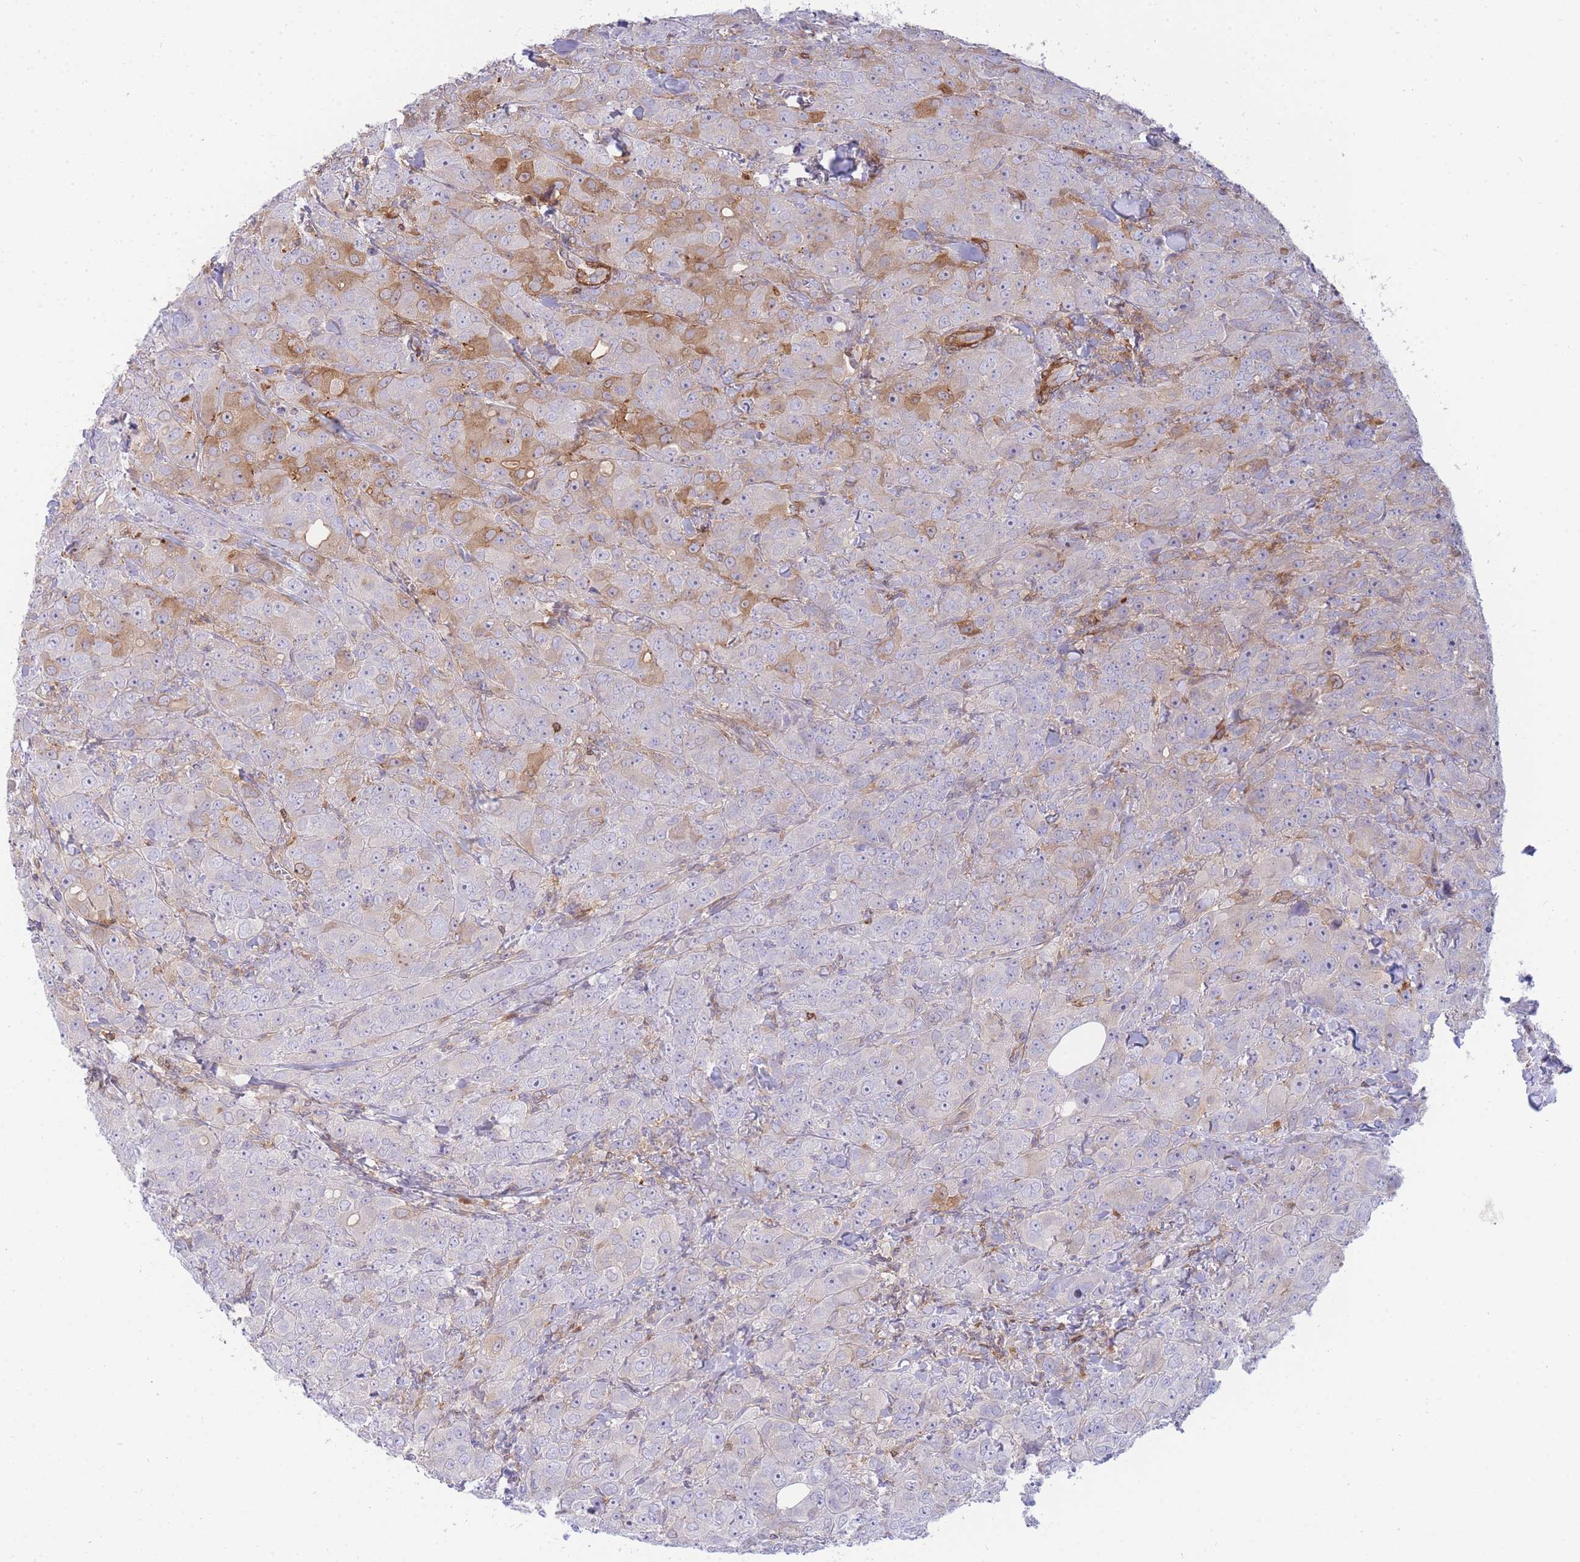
{"staining": {"intensity": "moderate", "quantity": "<25%", "location": "cytoplasmic/membranous"}, "tissue": "breast cancer", "cell_type": "Tumor cells", "image_type": "cancer", "snomed": [{"axis": "morphology", "description": "Duct carcinoma"}, {"axis": "topography", "description": "Breast"}], "caption": "Brown immunohistochemical staining in human infiltrating ductal carcinoma (breast) shows moderate cytoplasmic/membranous expression in approximately <25% of tumor cells.", "gene": "FBN3", "patient": {"sex": "female", "age": 43}}